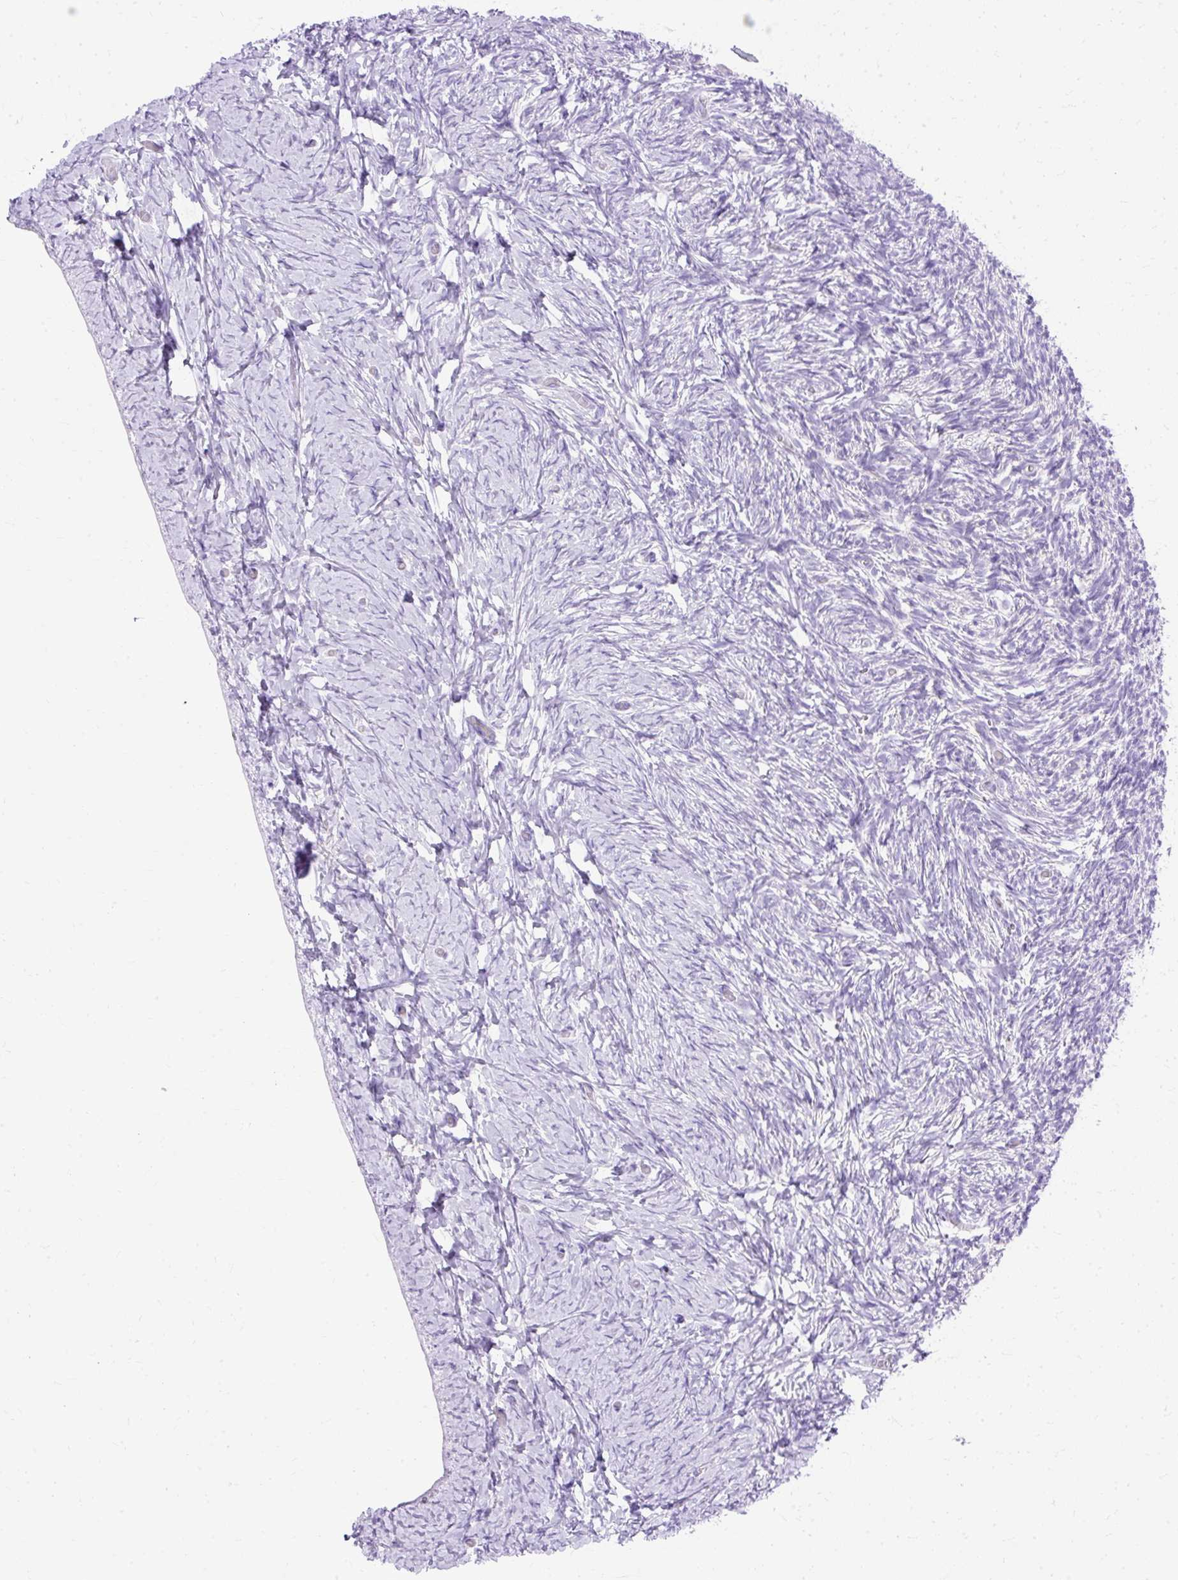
{"staining": {"intensity": "negative", "quantity": "none", "location": "none"}, "tissue": "ovary", "cell_type": "Follicle cells", "image_type": "normal", "snomed": [{"axis": "morphology", "description": "Normal tissue, NOS"}, {"axis": "topography", "description": "Ovary"}], "caption": "High magnification brightfield microscopy of normal ovary stained with DAB (3,3'-diaminobenzidine) (brown) and counterstained with hematoxylin (blue): follicle cells show no significant expression.", "gene": "MYO6", "patient": {"sex": "female", "age": 39}}